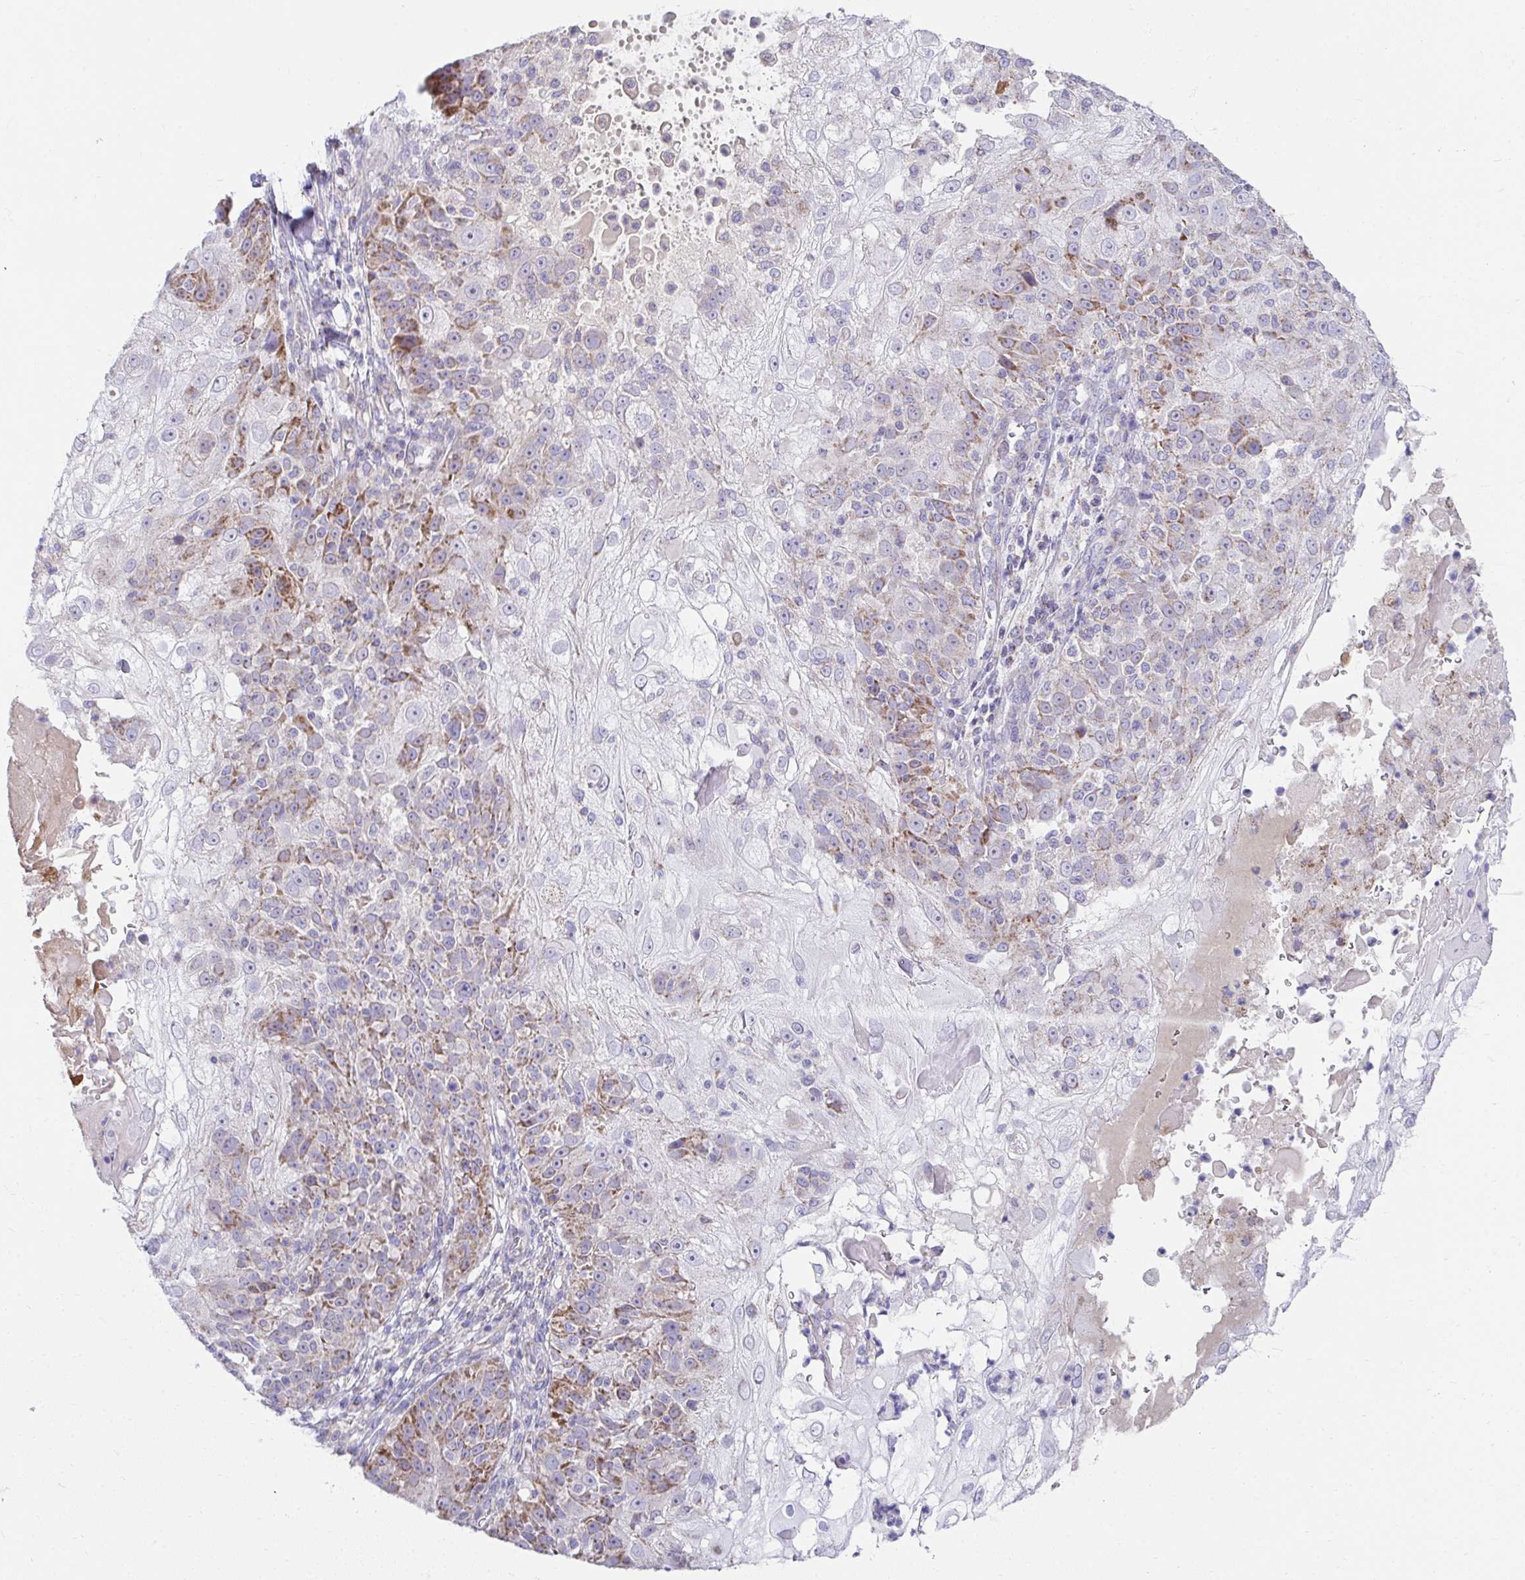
{"staining": {"intensity": "moderate", "quantity": "25%-75%", "location": "cytoplasmic/membranous"}, "tissue": "skin cancer", "cell_type": "Tumor cells", "image_type": "cancer", "snomed": [{"axis": "morphology", "description": "Normal tissue, NOS"}, {"axis": "morphology", "description": "Squamous cell carcinoma, NOS"}, {"axis": "topography", "description": "Skin"}], "caption": "The micrograph exhibits immunohistochemical staining of skin cancer (squamous cell carcinoma). There is moderate cytoplasmic/membranous positivity is appreciated in about 25%-75% of tumor cells. Using DAB (brown) and hematoxylin (blue) stains, captured at high magnification using brightfield microscopy.", "gene": "PRRG3", "patient": {"sex": "female", "age": 83}}